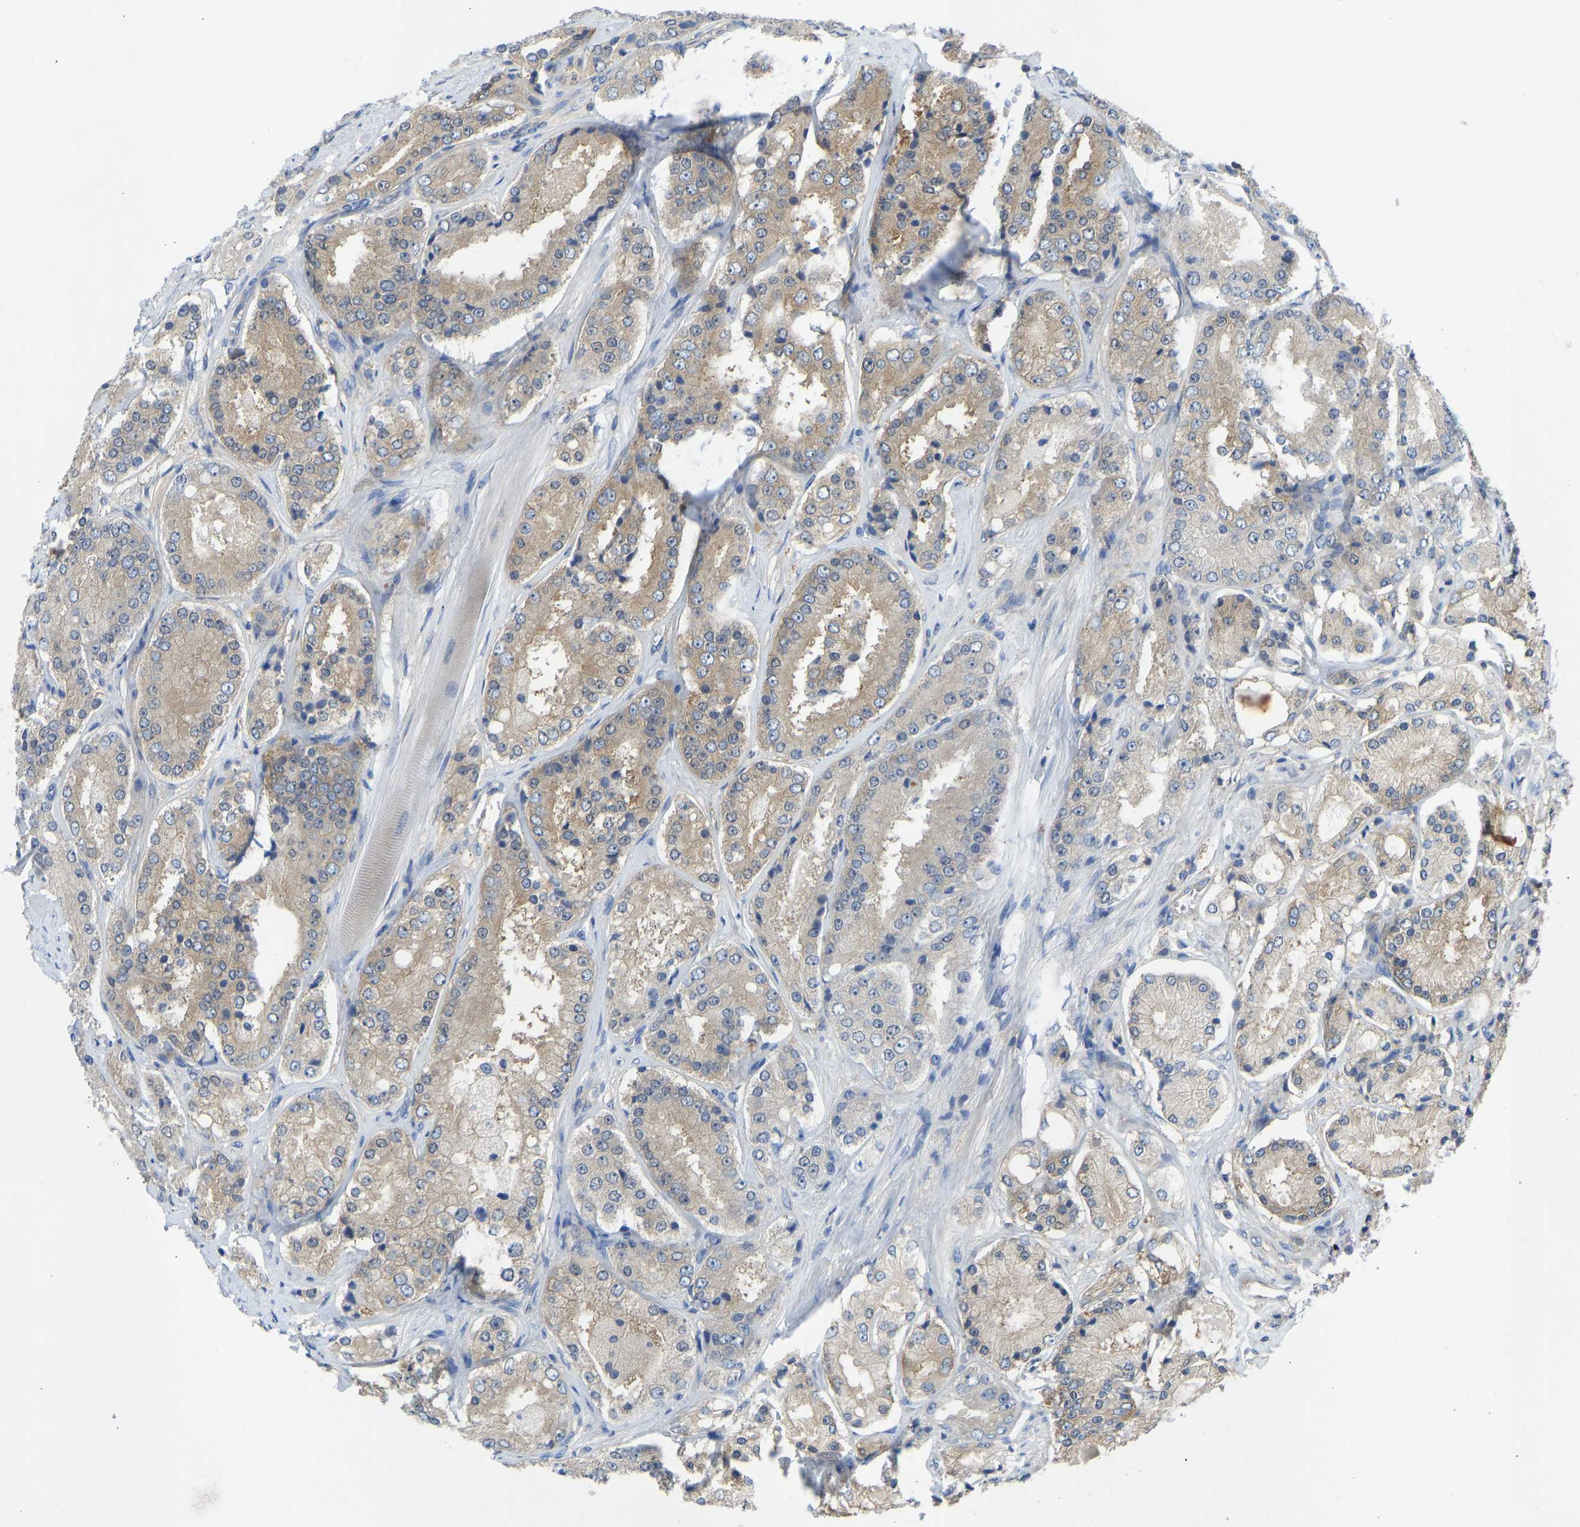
{"staining": {"intensity": "moderate", "quantity": ">75%", "location": "cytoplasmic/membranous"}, "tissue": "prostate cancer", "cell_type": "Tumor cells", "image_type": "cancer", "snomed": [{"axis": "morphology", "description": "Adenocarcinoma, High grade"}, {"axis": "topography", "description": "Prostate"}], "caption": "Protein staining of high-grade adenocarcinoma (prostate) tissue reveals moderate cytoplasmic/membranous positivity in approximately >75% of tumor cells.", "gene": "PPP3CA", "patient": {"sex": "male", "age": 65}}